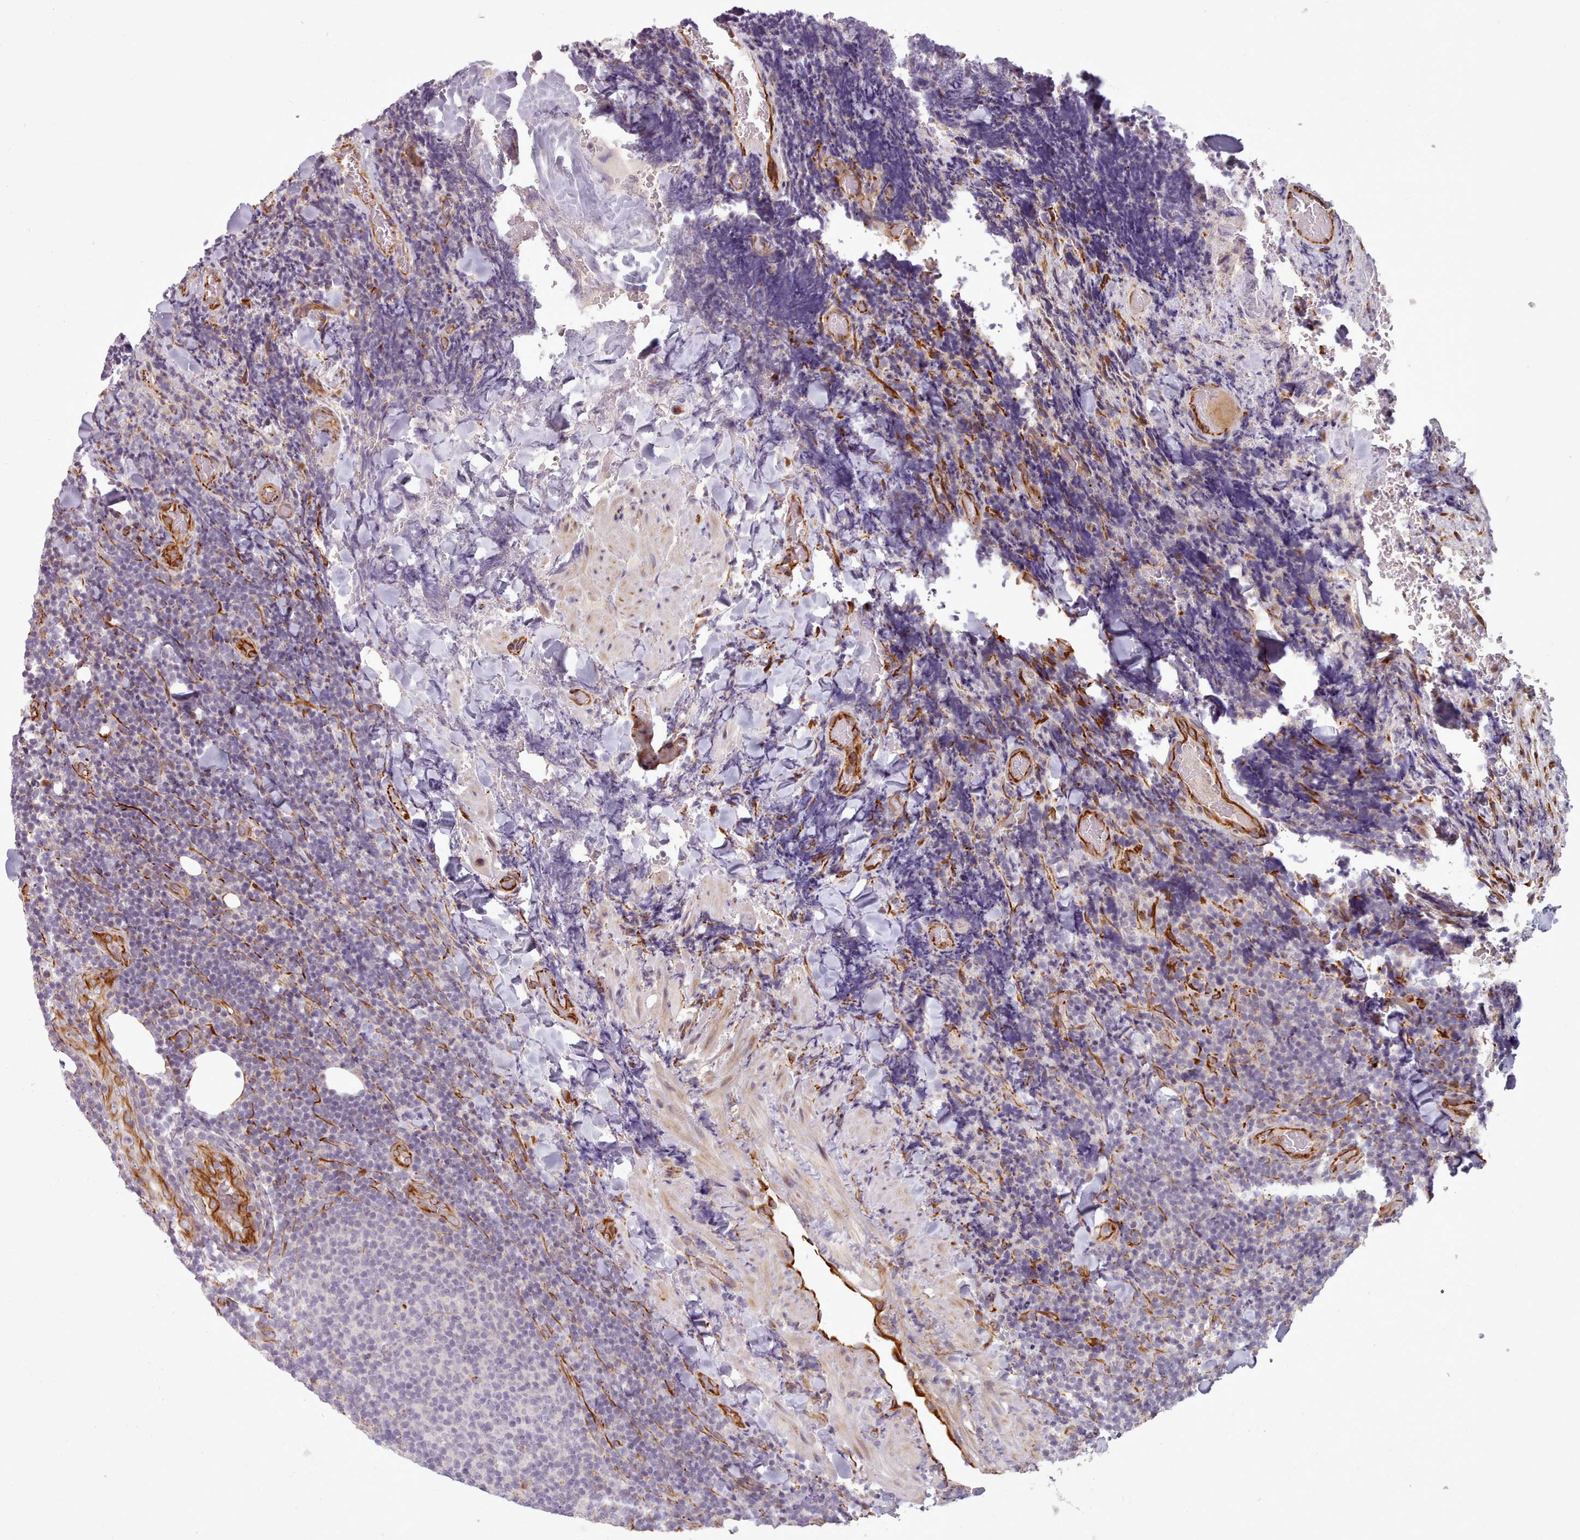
{"staining": {"intensity": "negative", "quantity": "none", "location": "none"}, "tissue": "lymphoma", "cell_type": "Tumor cells", "image_type": "cancer", "snomed": [{"axis": "morphology", "description": "Malignant lymphoma, non-Hodgkin's type, Low grade"}, {"axis": "topography", "description": "Lymph node"}], "caption": "This is an IHC photomicrograph of low-grade malignant lymphoma, non-Hodgkin's type. There is no positivity in tumor cells.", "gene": "GBGT1", "patient": {"sex": "male", "age": 66}}